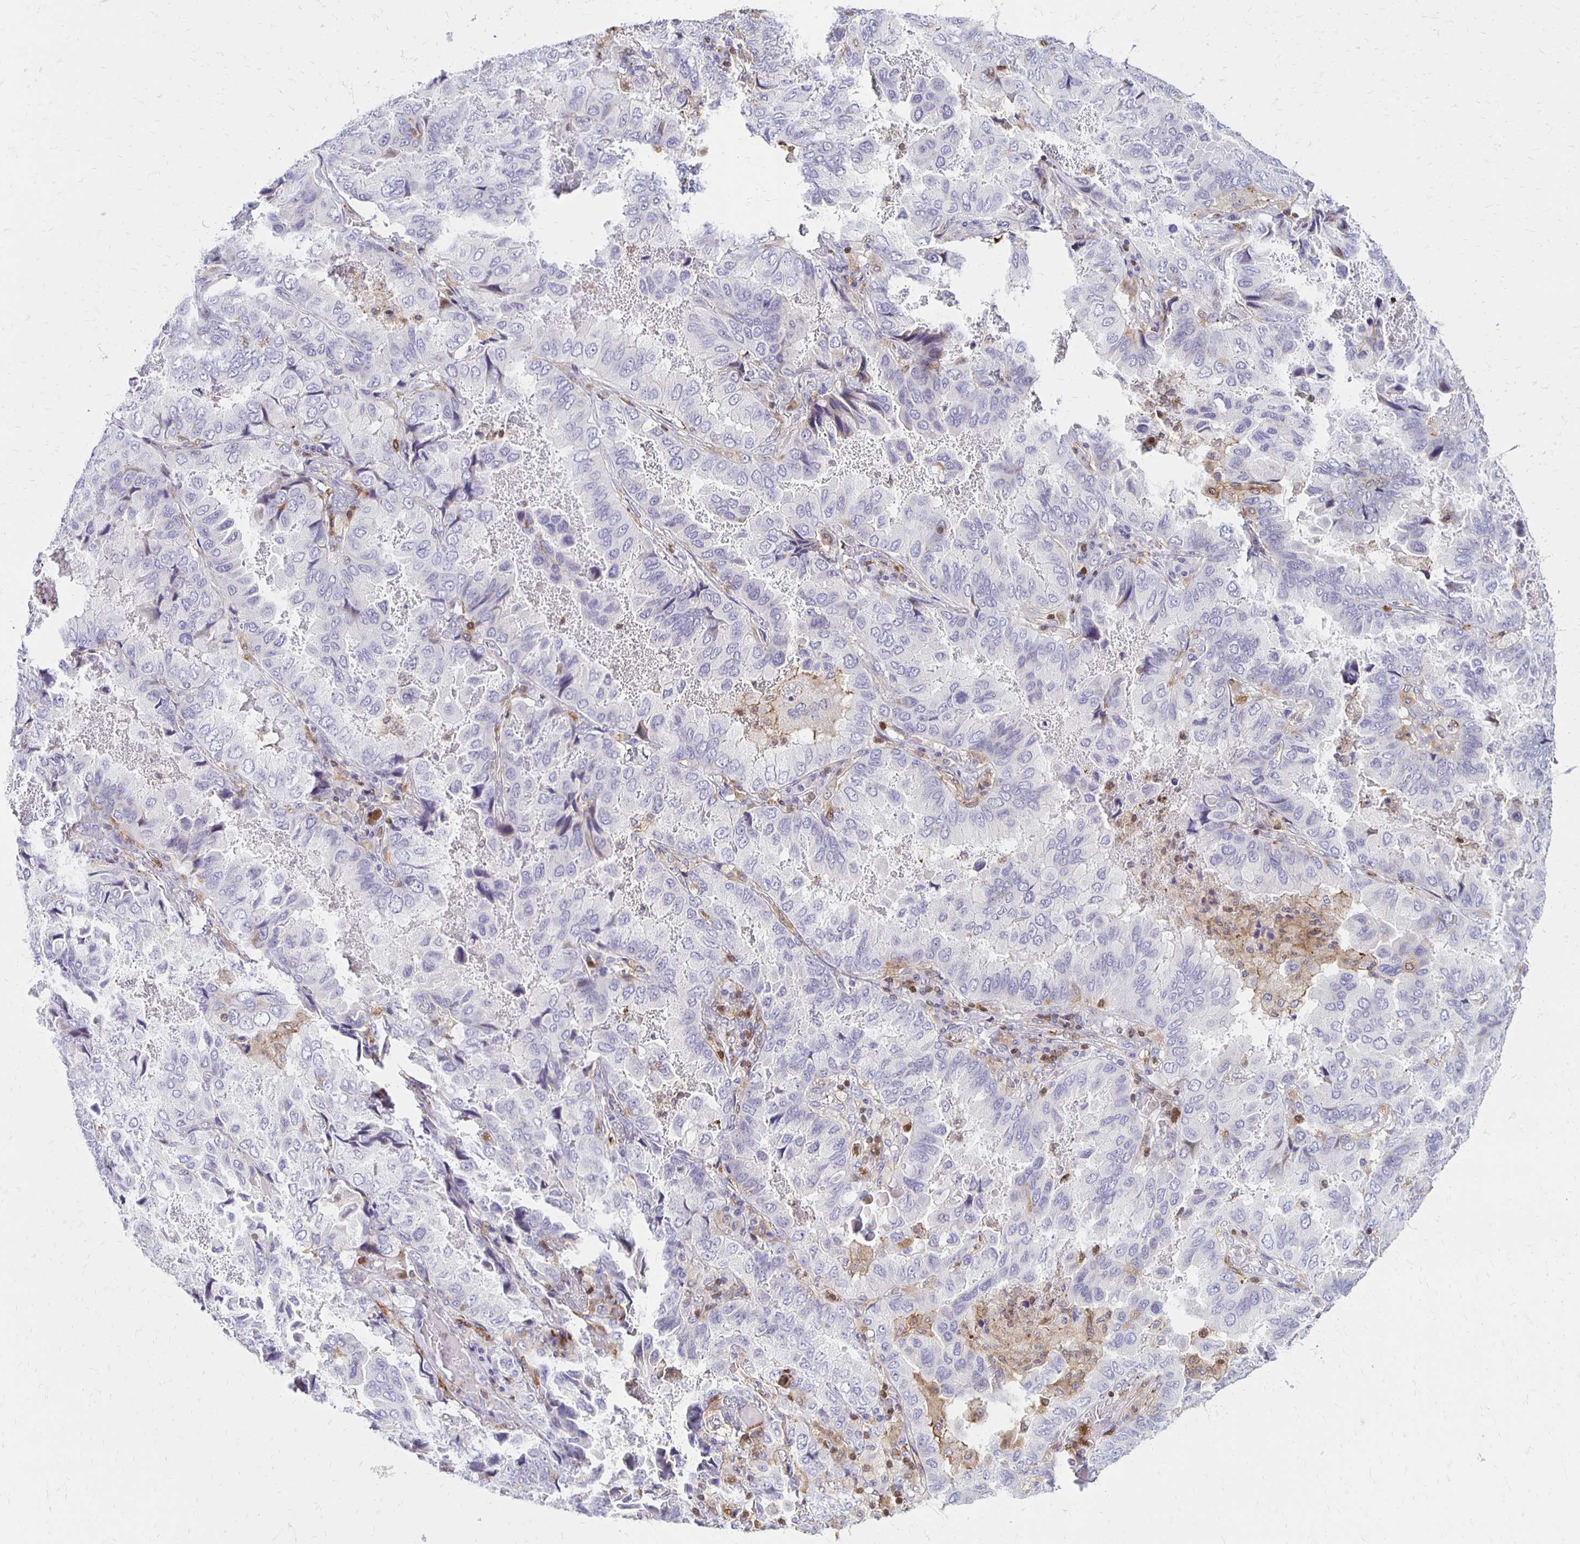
{"staining": {"intensity": "negative", "quantity": "none", "location": "none"}, "tissue": "lung cancer", "cell_type": "Tumor cells", "image_type": "cancer", "snomed": [{"axis": "morphology", "description": "Aneuploidy"}, {"axis": "morphology", "description": "Adenocarcinoma, NOS"}, {"axis": "morphology", "description": "Adenocarcinoma, metastatic, NOS"}, {"axis": "topography", "description": "Lymph node"}, {"axis": "topography", "description": "Lung"}], "caption": "Immunohistochemical staining of lung cancer exhibits no significant positivity in tumor cells.", "gene": "CCL21", "patient": {"sex": "female", "age": 48}}